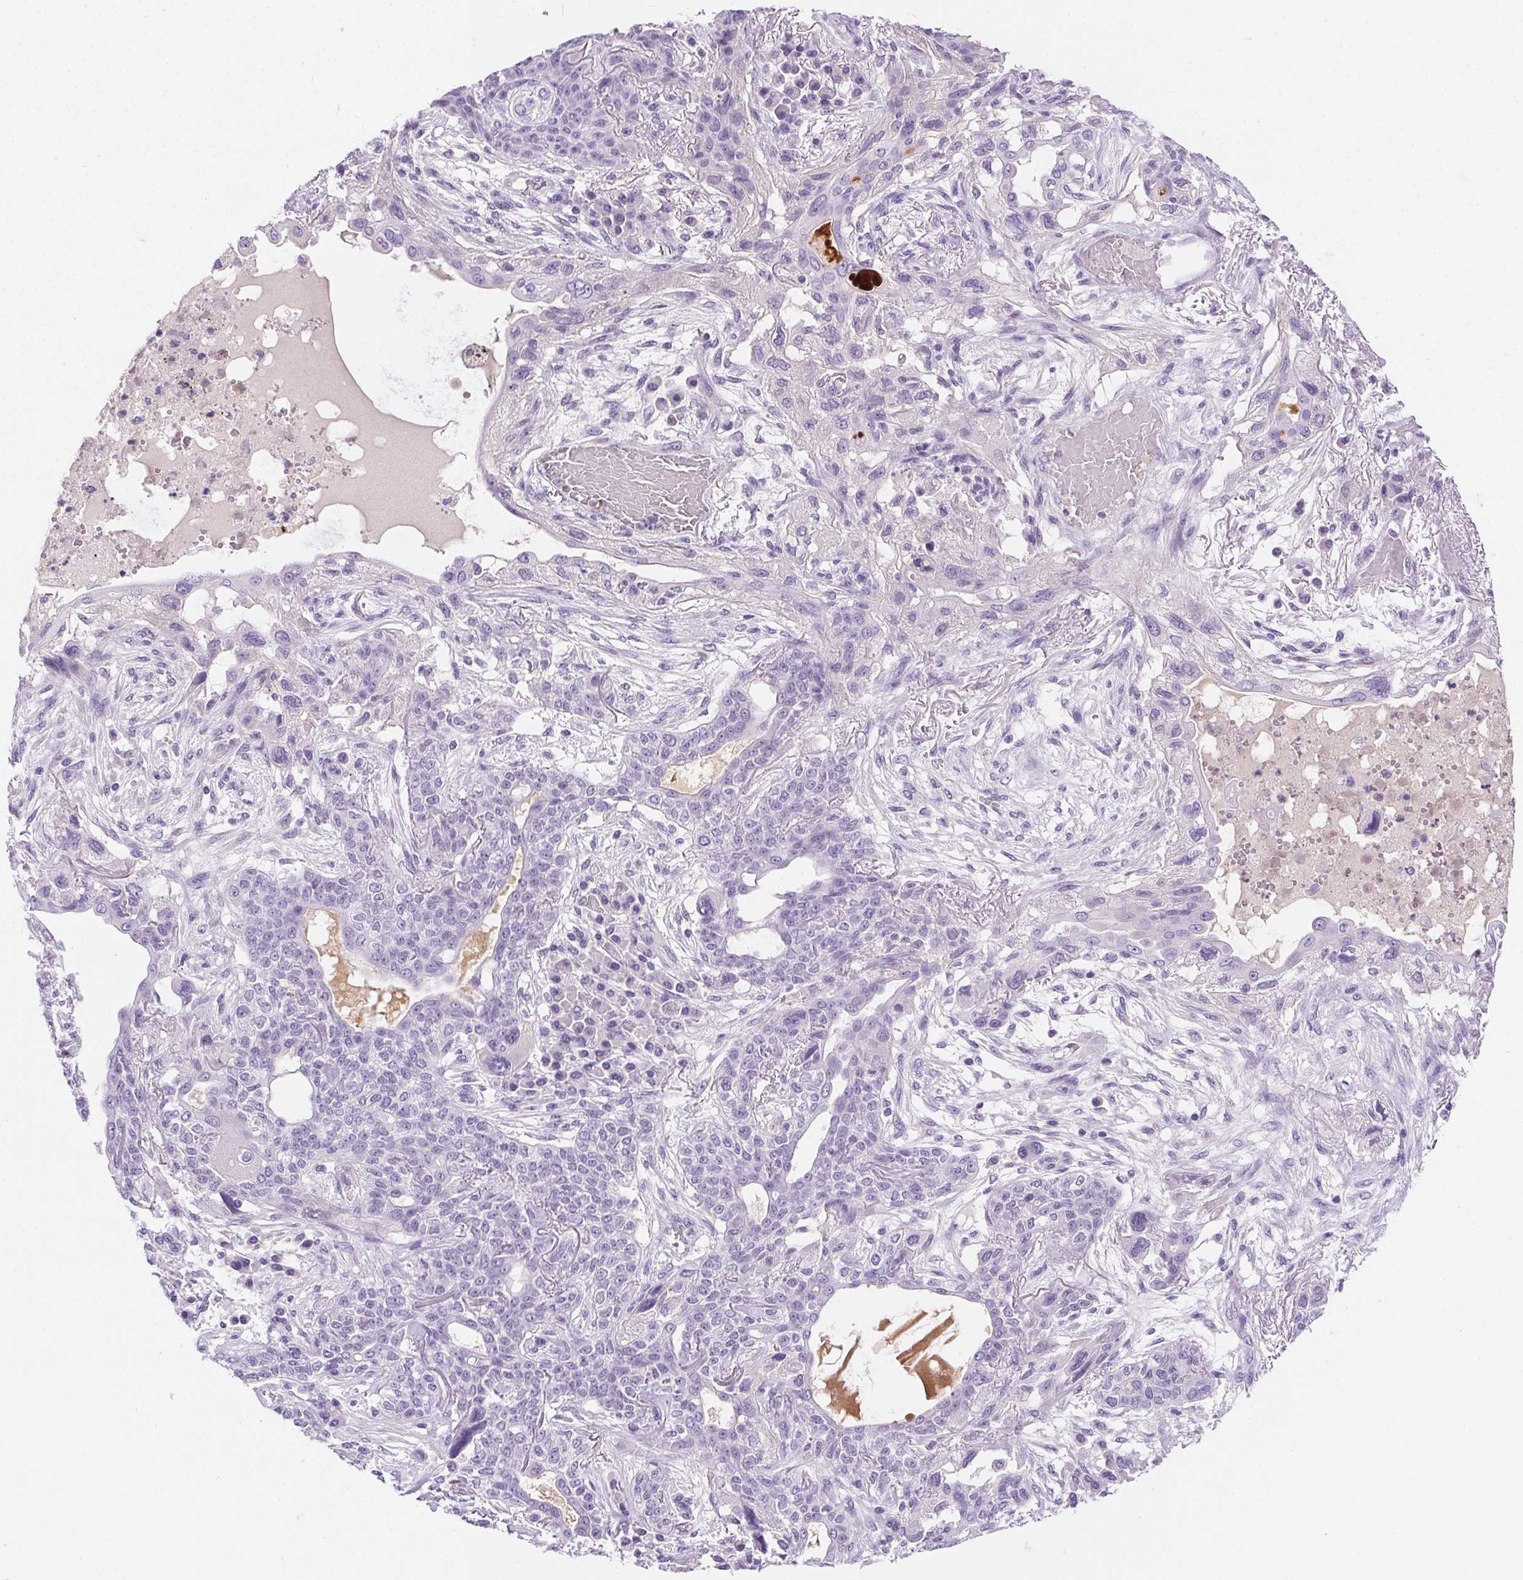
{"staining": {"intensity": "negative", "quantity": "none", "location": "none"}, "tissue": "lung cancer", "cell_type": "Tumor cells", "image_type": "cancer", "snomed": [{"axis": "morphology", "description": "Squamous cell carcinoma, NOS"}, {"axis": "topography", "description": "Lung"}], "caption": "DAB immunohistochemical staining of lung squamous cell carcinoma exhibits no significant positivity in tumor cells.", "gene": "SSTR4", "patient": {"sex": "female", "age": 70}}